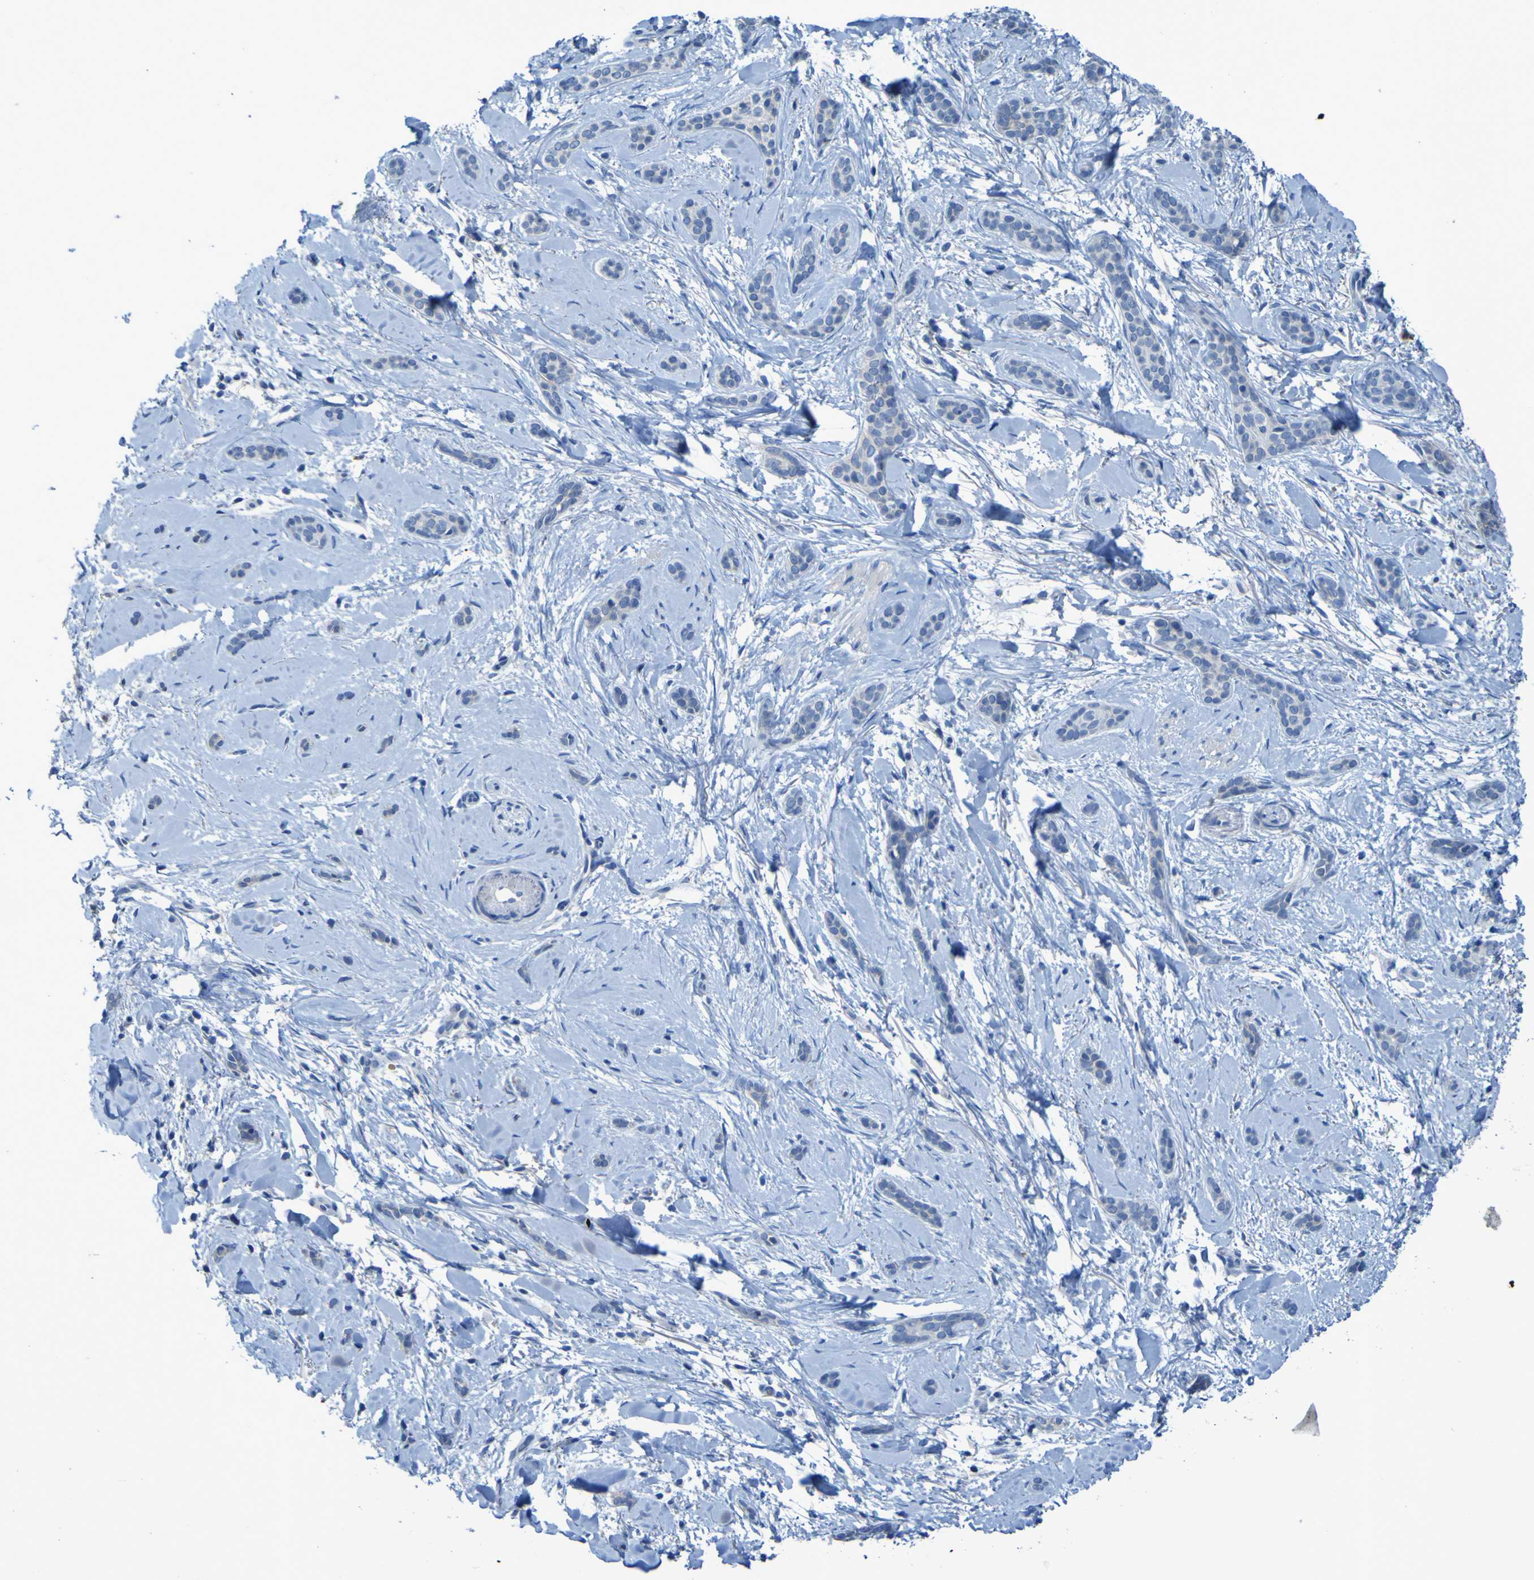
{"staining": {"intensity": "negative", "quantity": "none", "location": "none"}, "tissue": "skin cancer", "cell_type": "Tumor cells", "image_type": "cancer", "snomed": [{"axis": "morphology", "description": "Basal cell carcinoma"}, {"axis": "morphology", "description": "Adnexal tumor, benign"}, {"axis": "topography", "description": "Skin"}], "caption": "Skin cancer (benign adnexal tumor) was stained to show a protein in brown. There is no significant expression in tumor cells. (Brightfield microscopy of DAB (3,3'-diaminobenzidine) immunohistochemistry at high magnification).", "gene": "SGK2", "patient": {"sex": "female", "age": 42}}